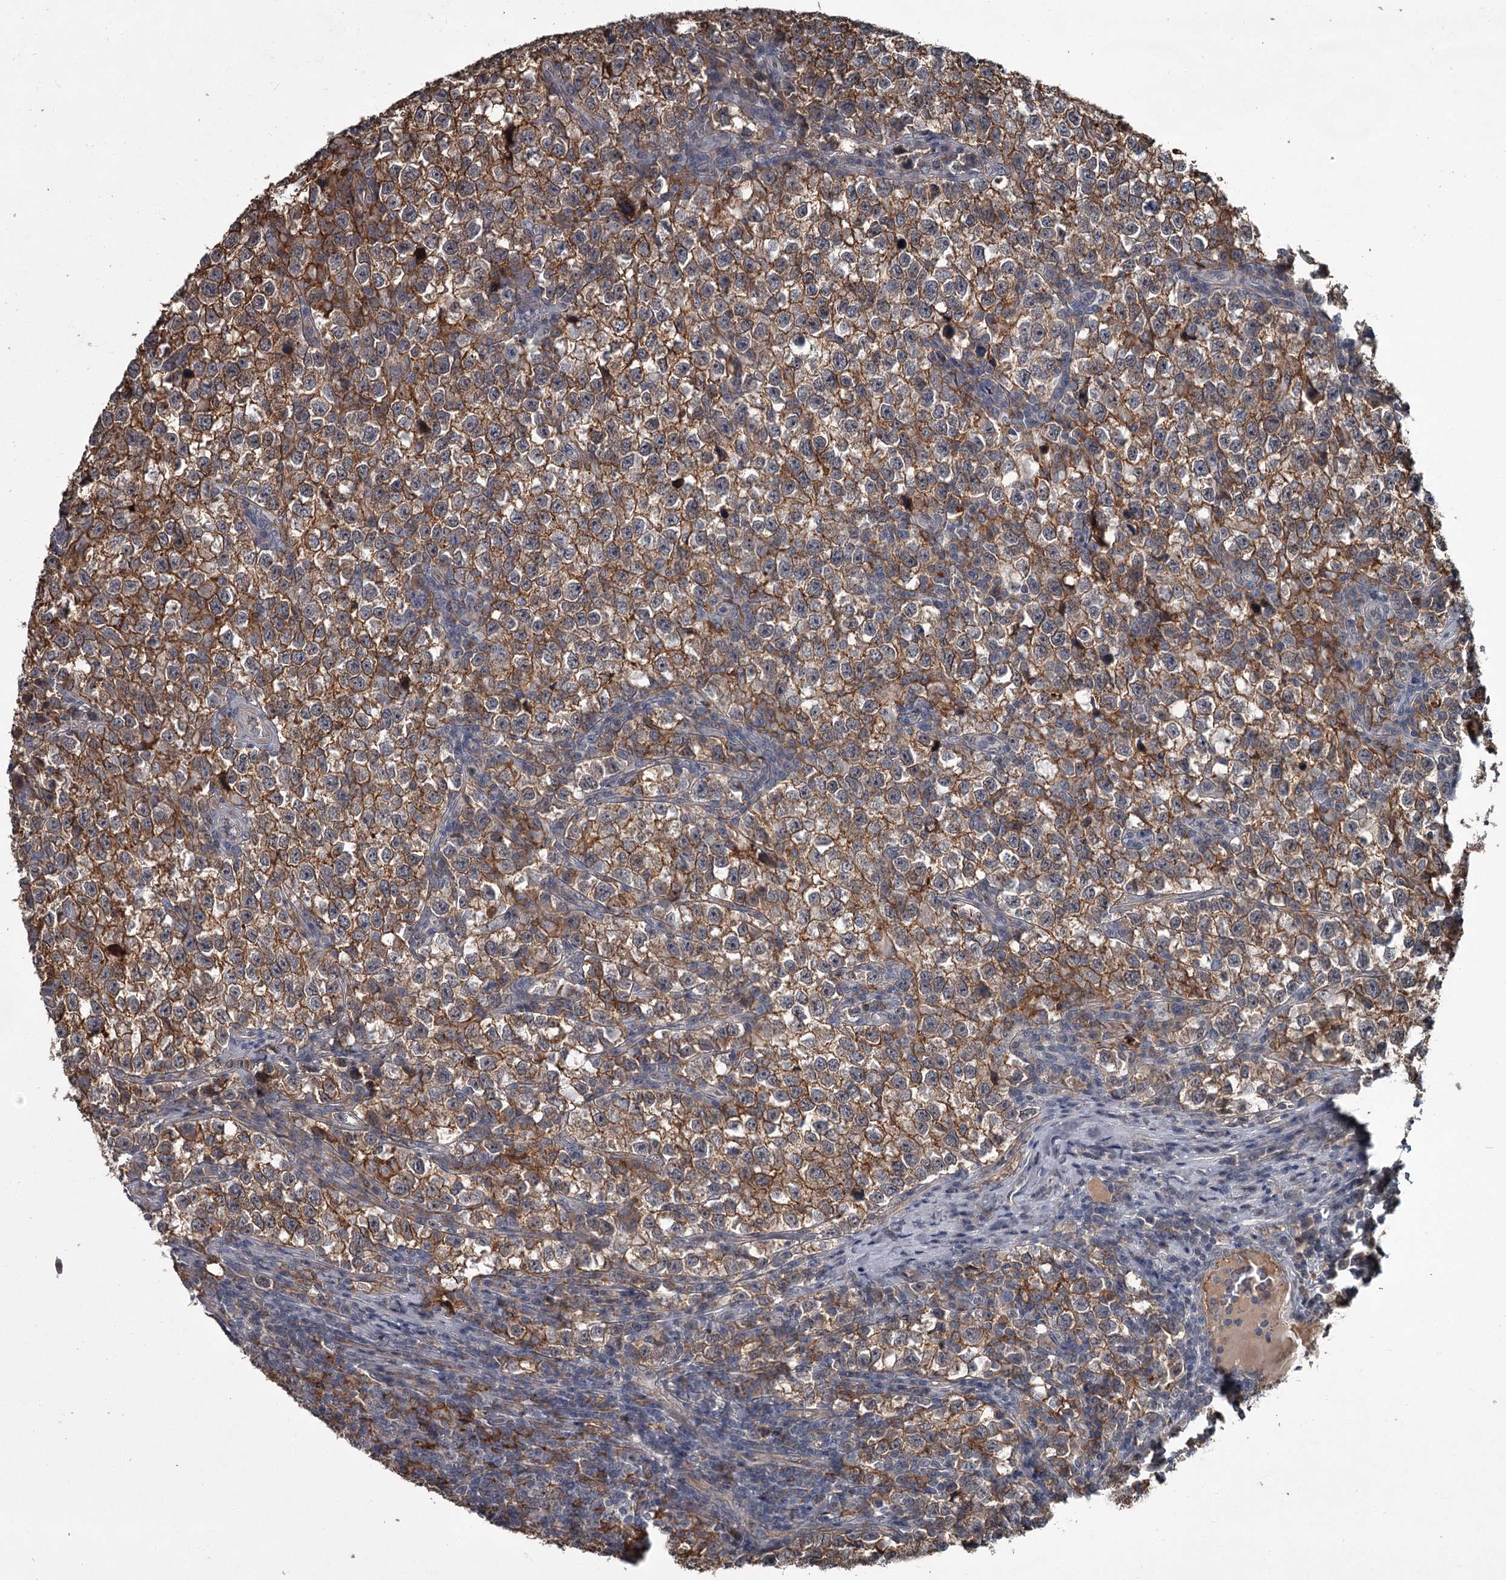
{"staining": {"intensity": "moderate", "quantity": ">75%", "location": "cytoplasmic/membranous"}, "tissue": "testis cancer", "cell_type": "Tumor cells", "image_type": "cancer", "snomed": [{"axis": "morphology", "description": "Normal tissue, NOS"}, {"axis": "morphology", "description": "Seminoma, NOS"}, {"axis": "topography", "description": "Testis"}], "caption": "This is a micrograph of immunohistochemistry staining of testis seminoma, which shows moderate positivity in the cytoplasmic/membranous of tumor cells.", "gene": "FLVCR2", "patient": {"sex": "male", "age": 43}}